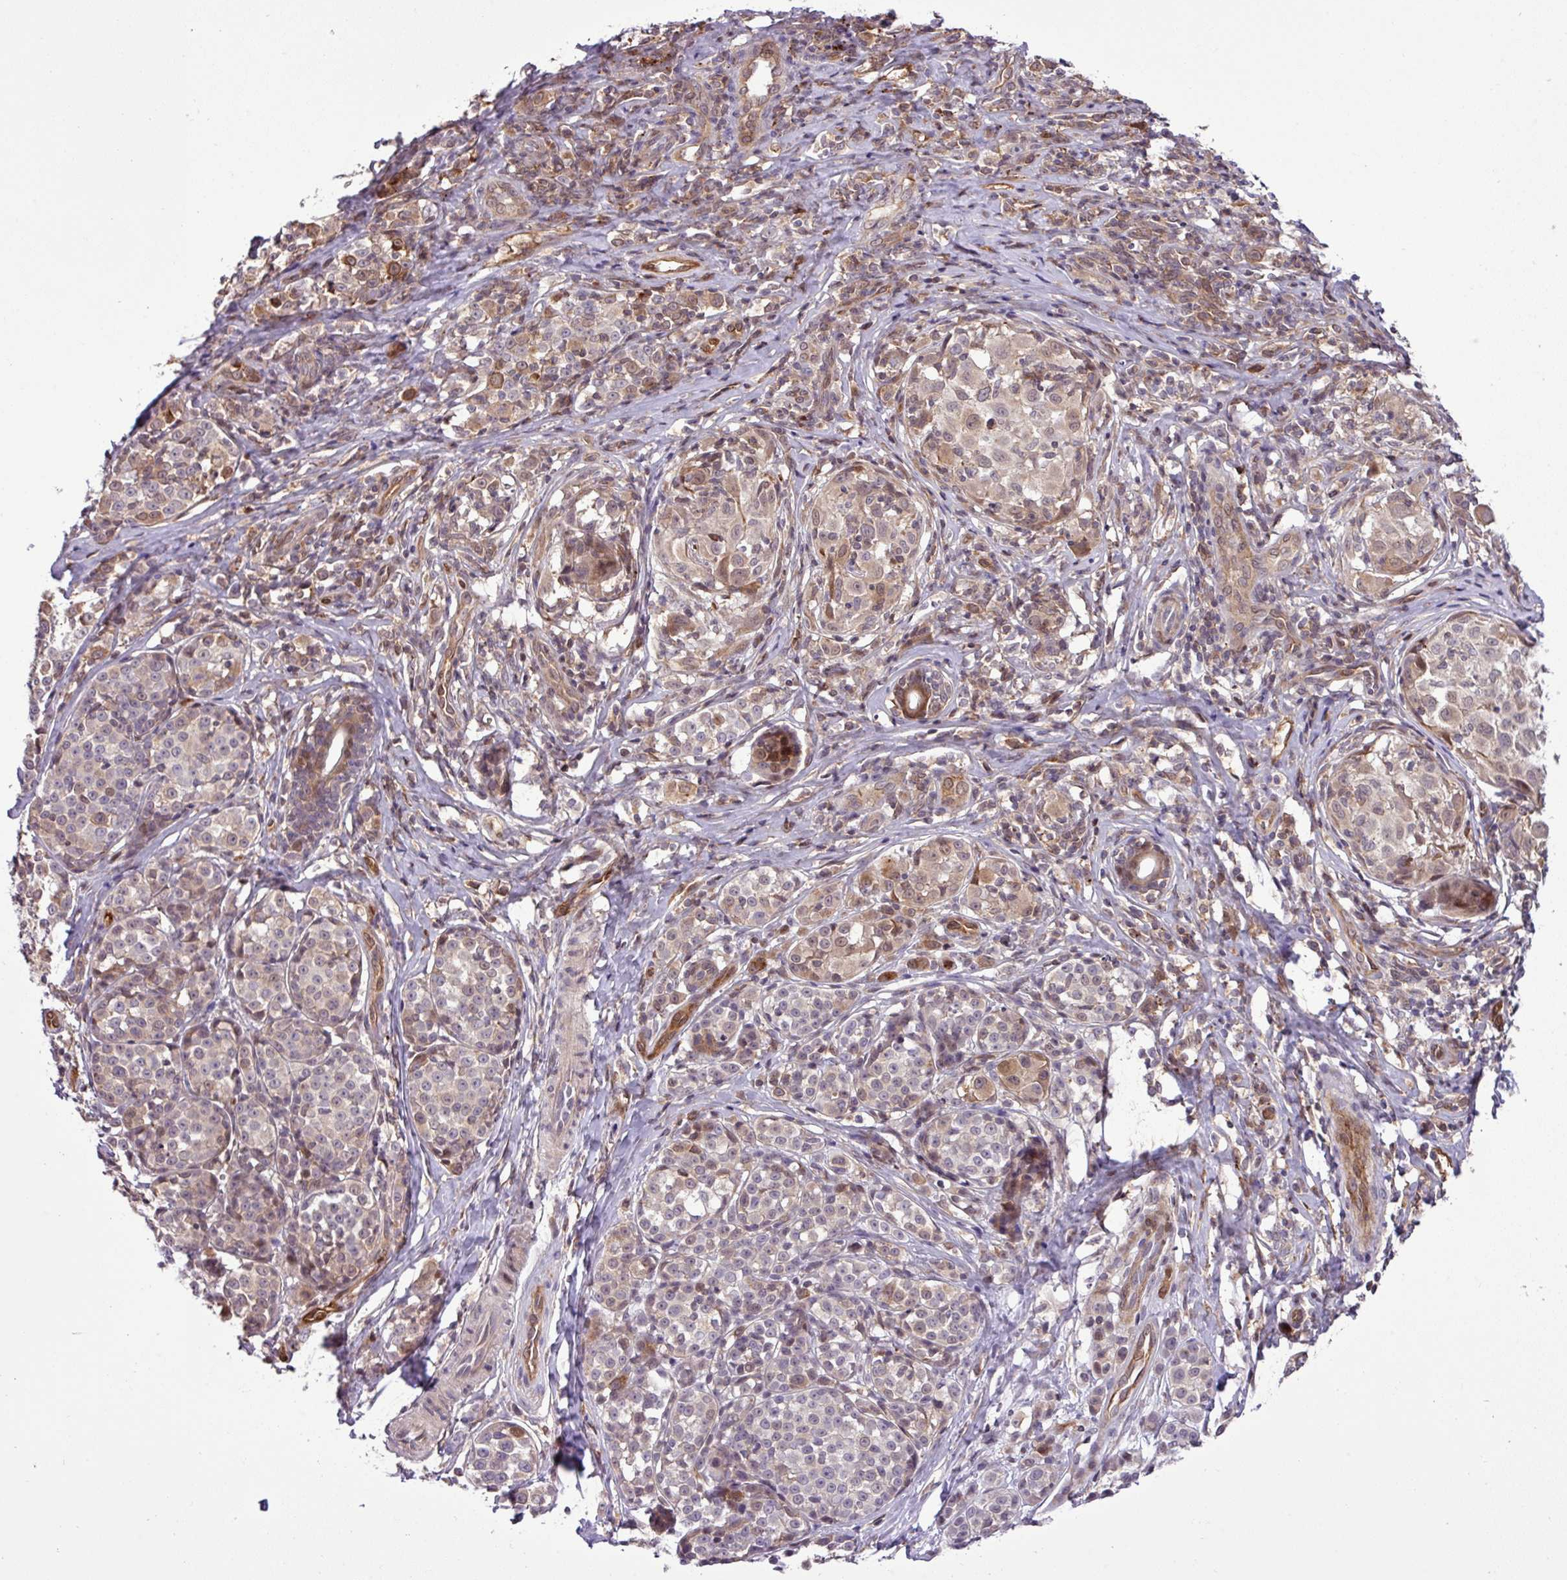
{"staining": {"intensity": "weak", "quantity": "25%-75%", "location": "cytoplasmic/membranous,nuclear"}, "tissue": "melanoma", "cell_type": "Tumor cells", "image_type": "cancer", "snomed": [{"axis": "morphology", "description": "Malignant melanoma, NOS"}, {"axis": "topography", "description": "Skin"}], "caption": "High-power microscopy captured an IHC photomicrograph of melanoma, revealing weak cytoplasmic/membranous and nuclear staining in approximately 25%-75% of tumor cells.", "gene": "CARHSP1", "patient": {"sex": "female", "age": 35}}